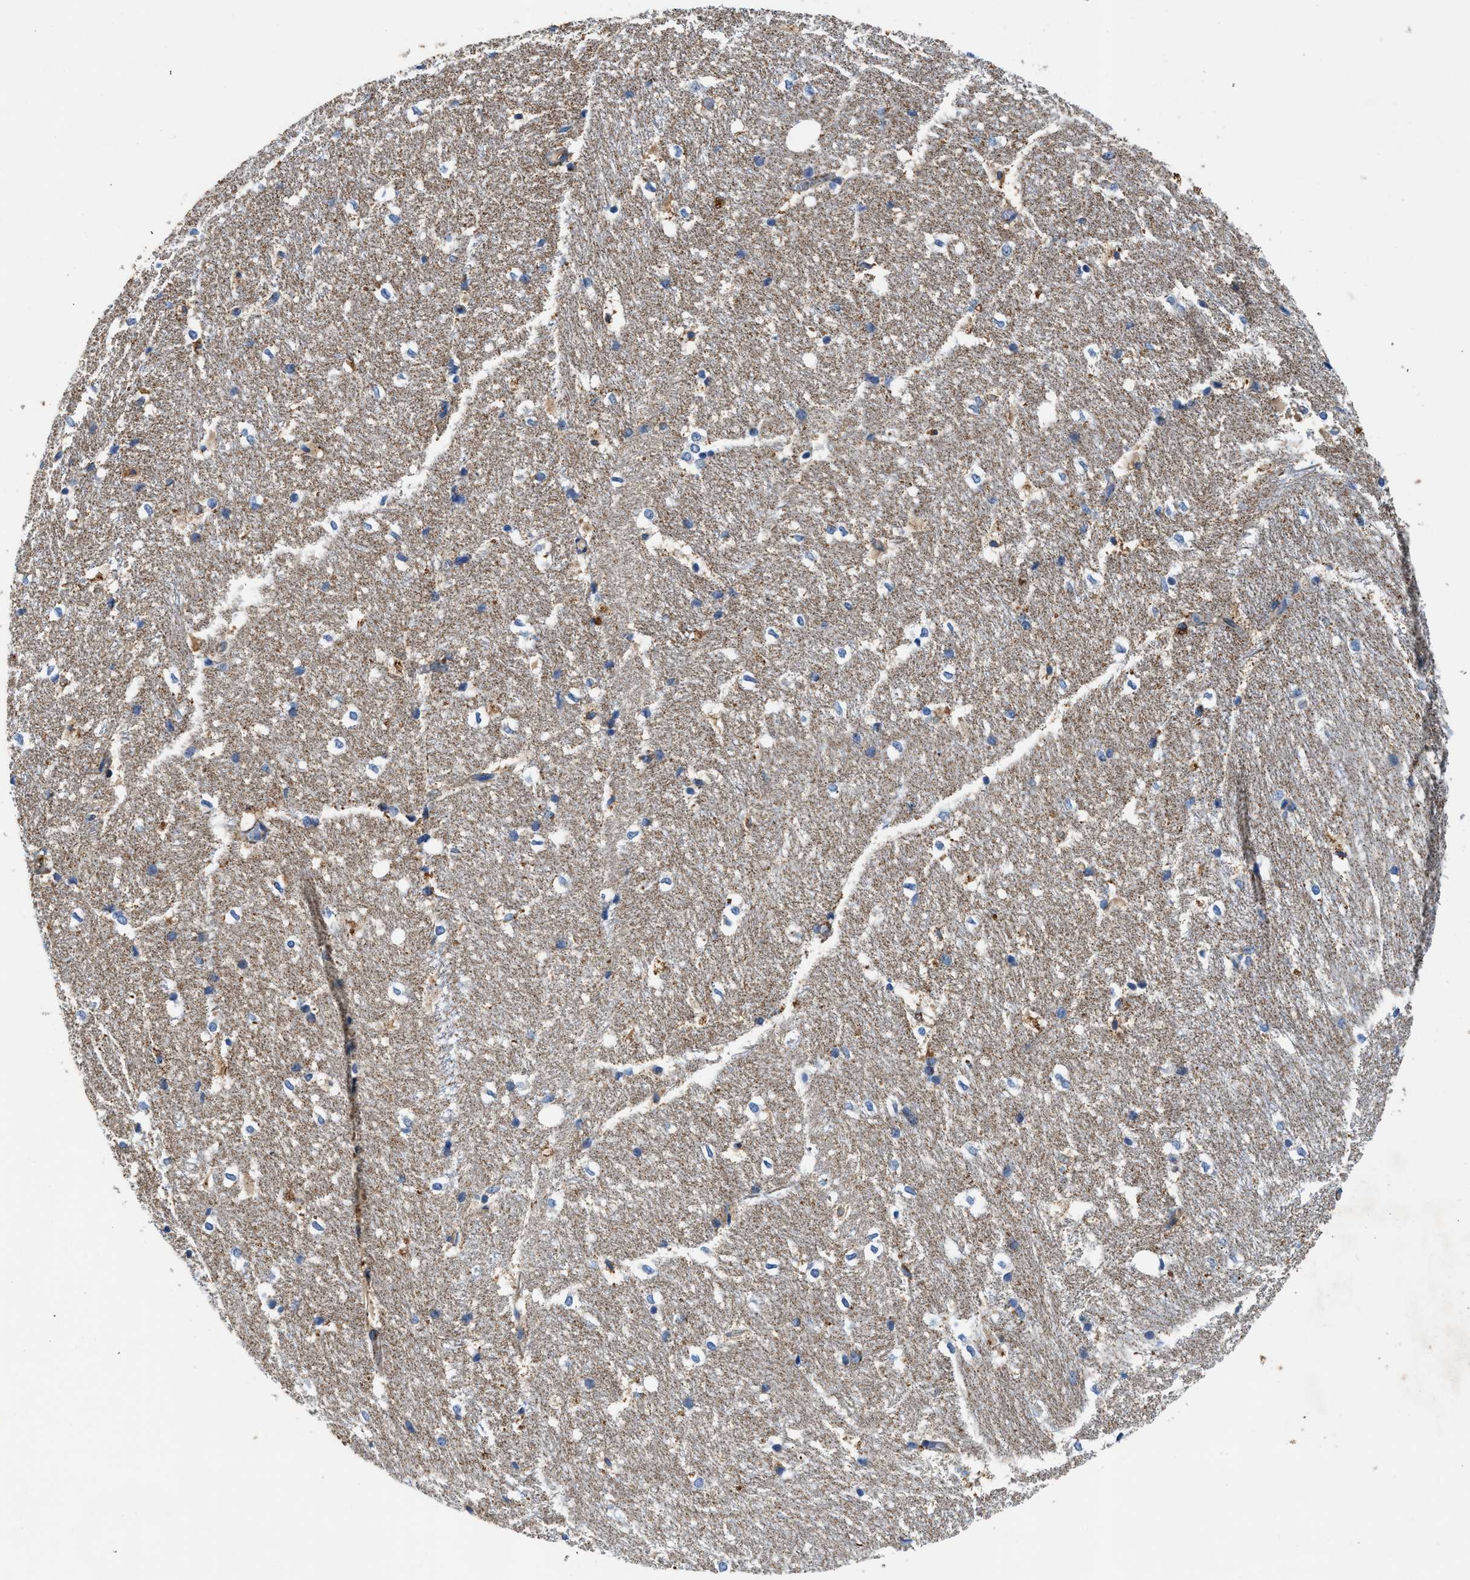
{"staining": {"intensity": "weak", "quantity": "<25%", "location": "cytoplasmic/membranous"}, "tissue": "hippocampus", "cell_type": "Glial cells", "image_type": "normal", "snomed": [{"axis": "morphology", "description": "Normal tissue, NOS"}, {"axis": "topography", "description": "Hippocampus"}], "caption": "Immunohistochemistry (IHC) of normal human hippocampus reveals no positivity in glial cells.", "gene": "ZNF831", "patient": {"sex": "female", "age": 19}}